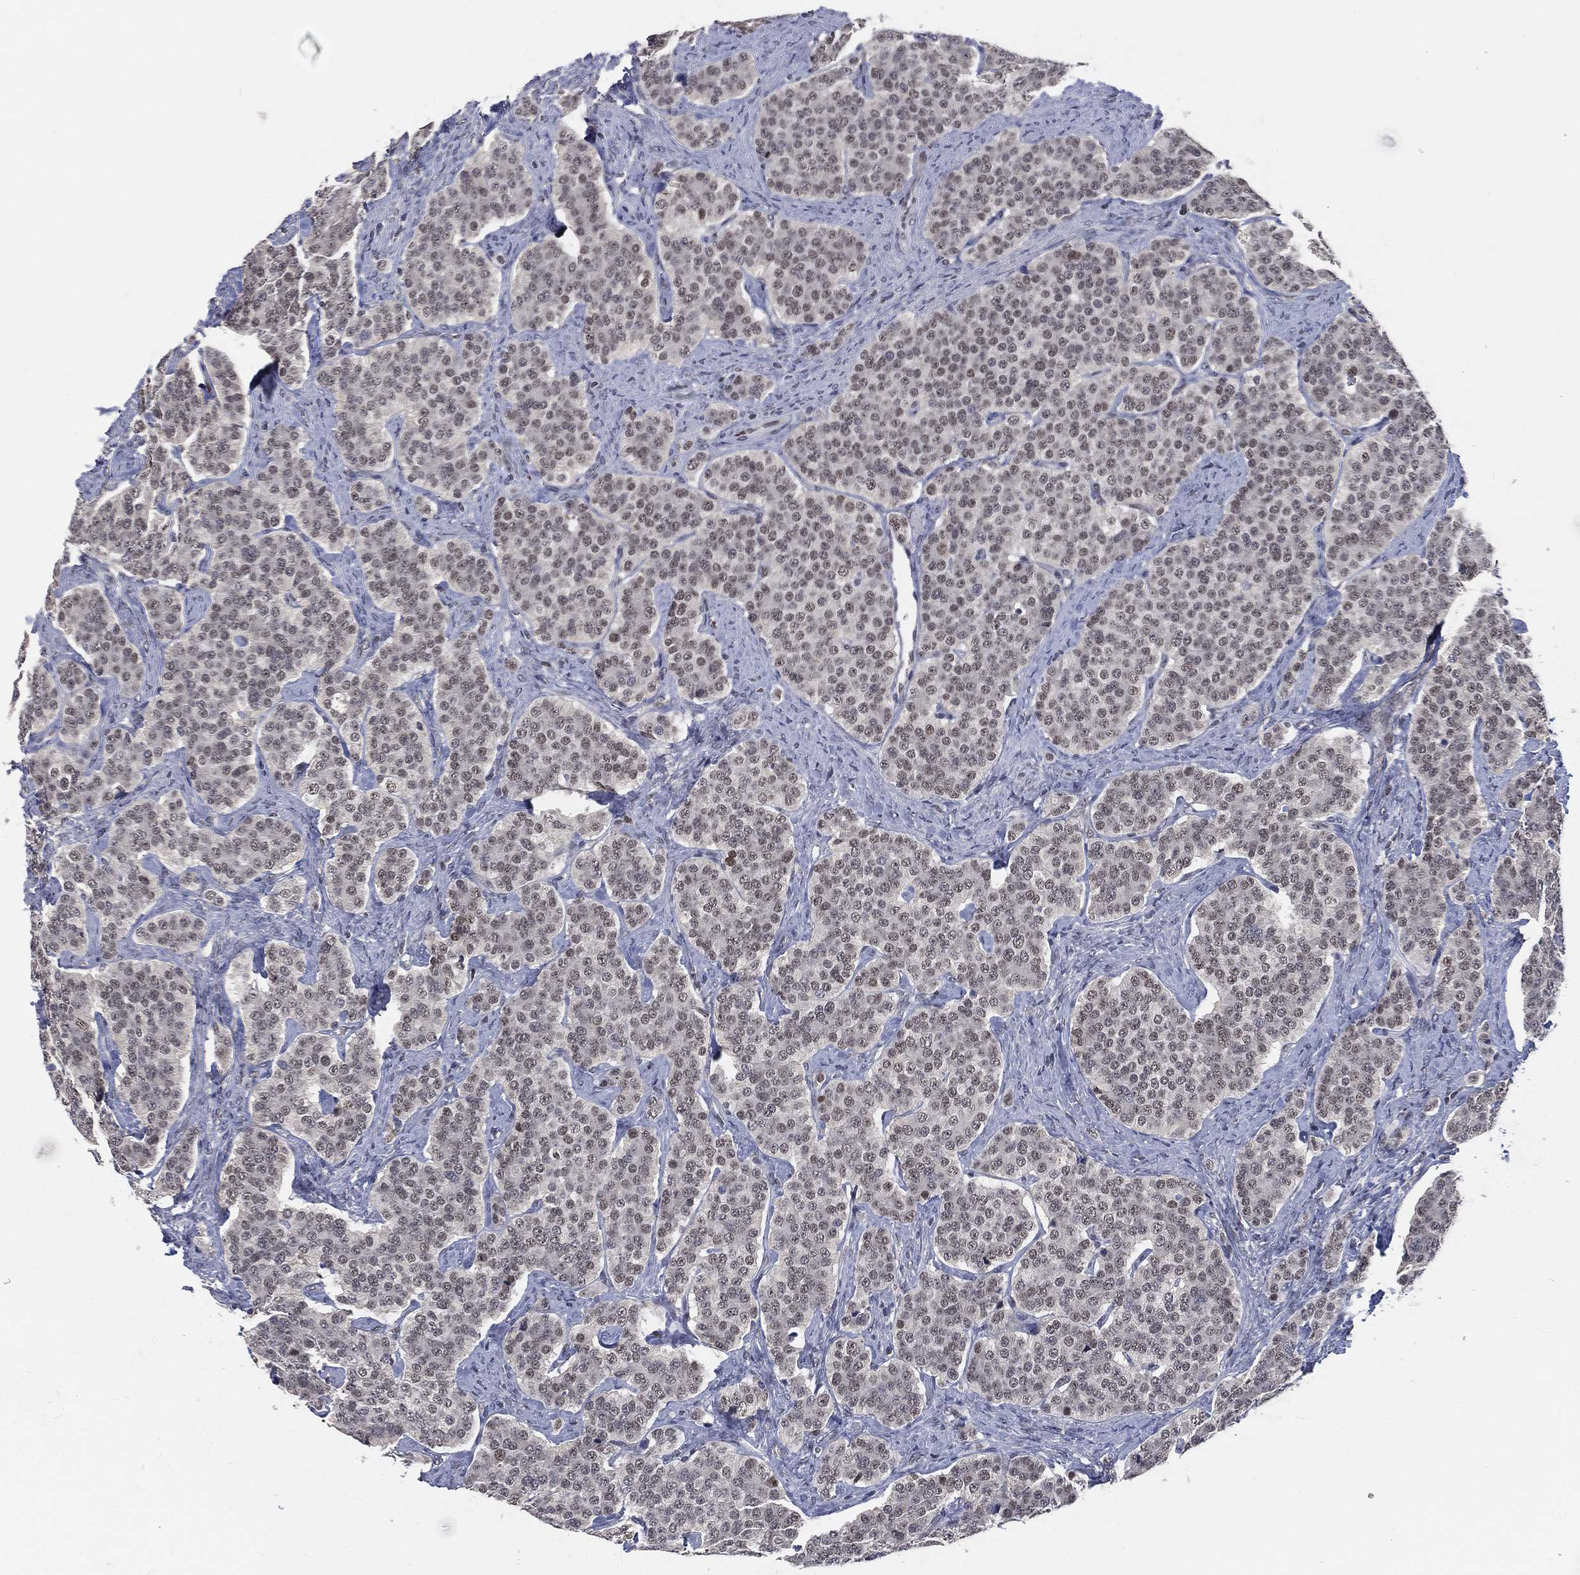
{"staining": {"intensity": "negative", "quantity": "none", "location": "none"}, "tissue": "carcinoid", "cell_type": "Tumor cells", "image_type": "cancer", "snomed": [{"axis": "morphology", "description": "Carcinoid, malignant, NOS"}, {"axis": "topography", "description": "Small intestine"}], "caption": "Photomicrograph shows no significant protein positivity in tumor cells of carcinoid (malignant).", "gene": "YLPM1", "patient": {"sex": "female", "age": 58}}